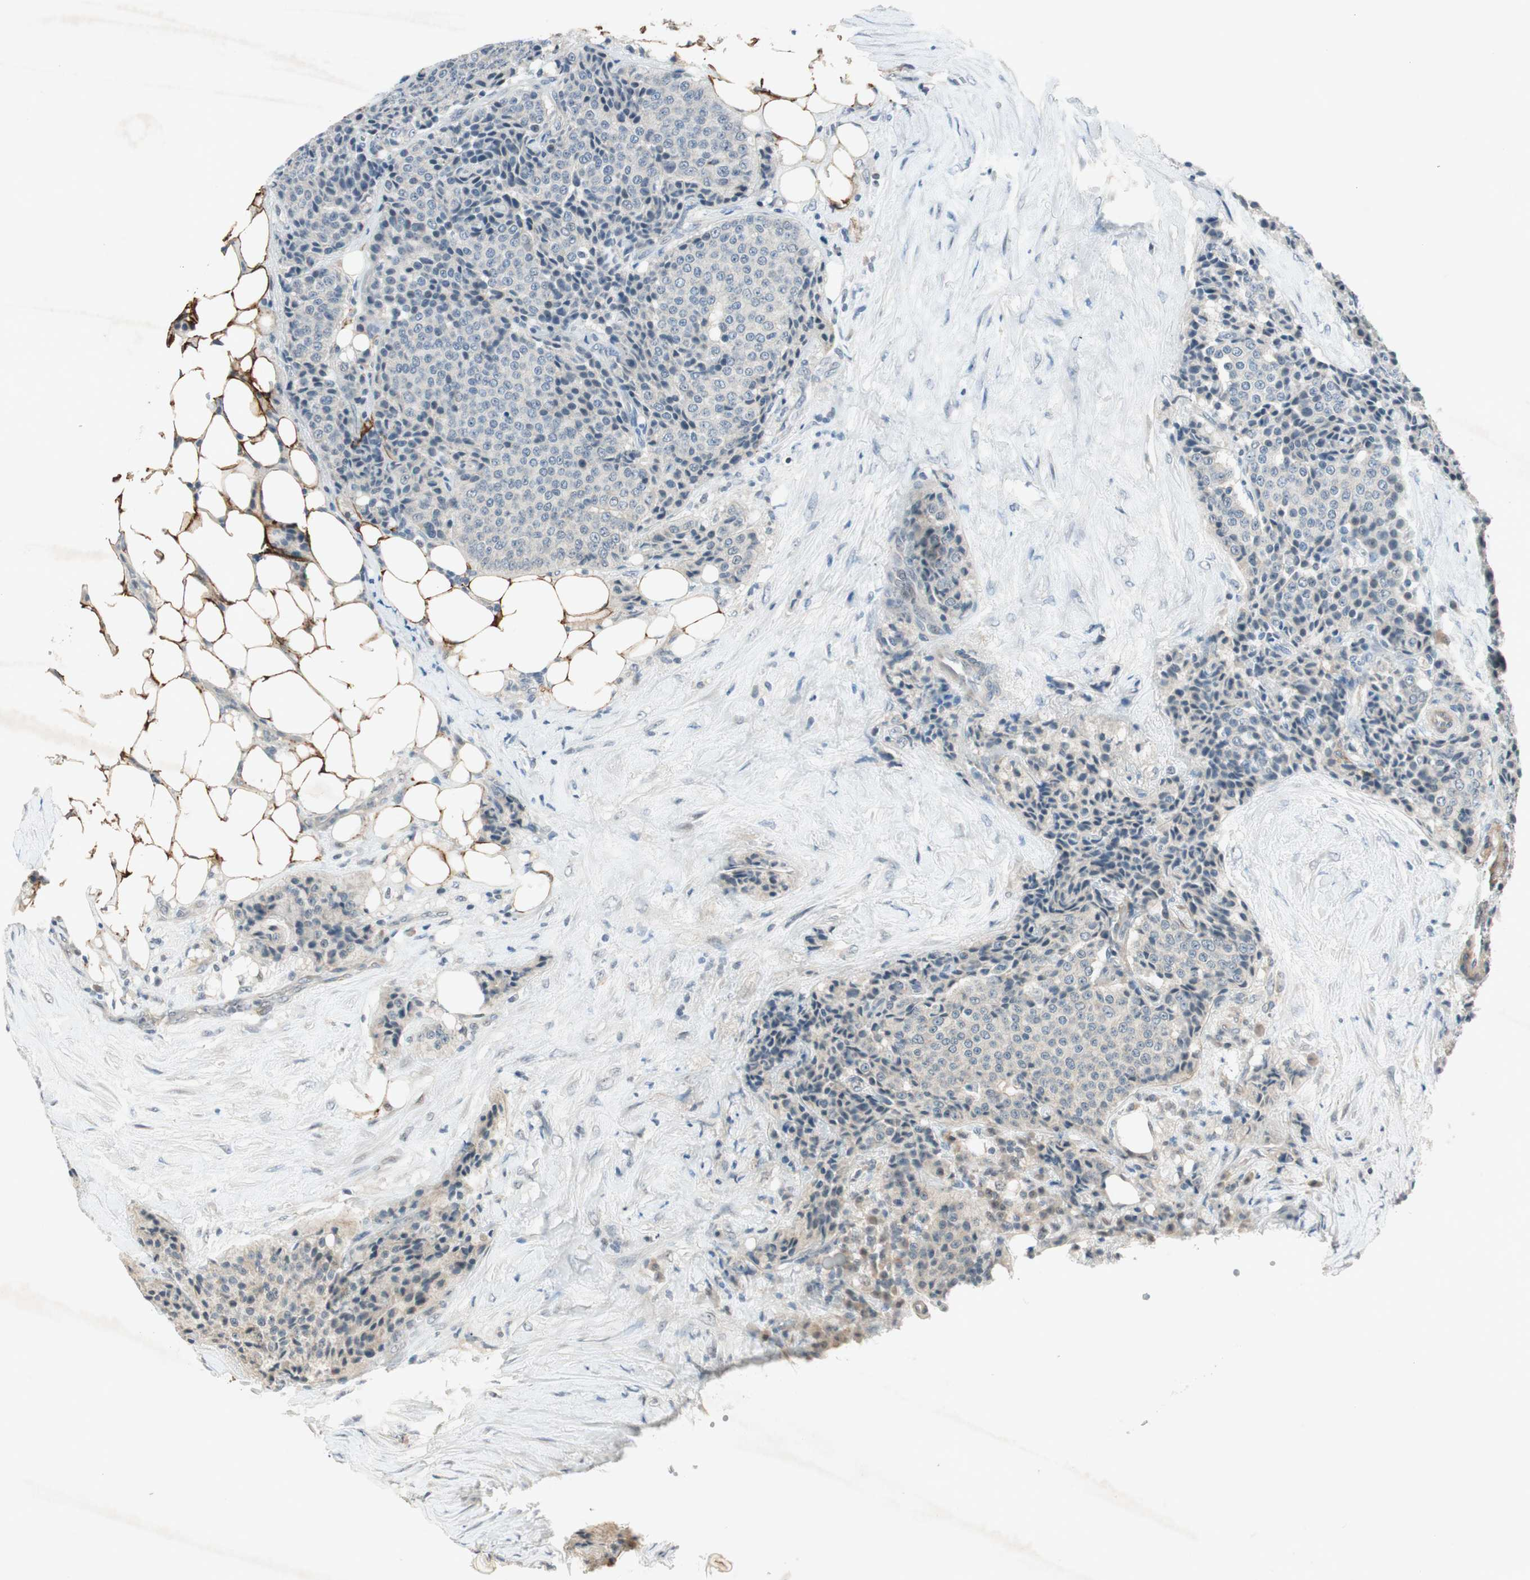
{"staining": {"intensity": "negative", "quantity": "none", "location": "none"}, "tissue": "carcinoid", "cell_type": "Tumor cells", "image_type": "cancer", "snomed": [{"axis": "morphology", "description": "Carcinoid, malignant, NOS"}, {"axis": "topography", "description": "Colon"}], "caption": "Photomicrograph shows no protein staining in tumor cells of carcinoid tissue. The staining was performed using DAB (3,3'-diaminobenzidine) to visualize the protein expression in brown, while the nuclei were stained in blue with hematoxylin (Magnification: 20x).", "gene": "RNGTT", "patient": {"sex": "female", "age": 61}}